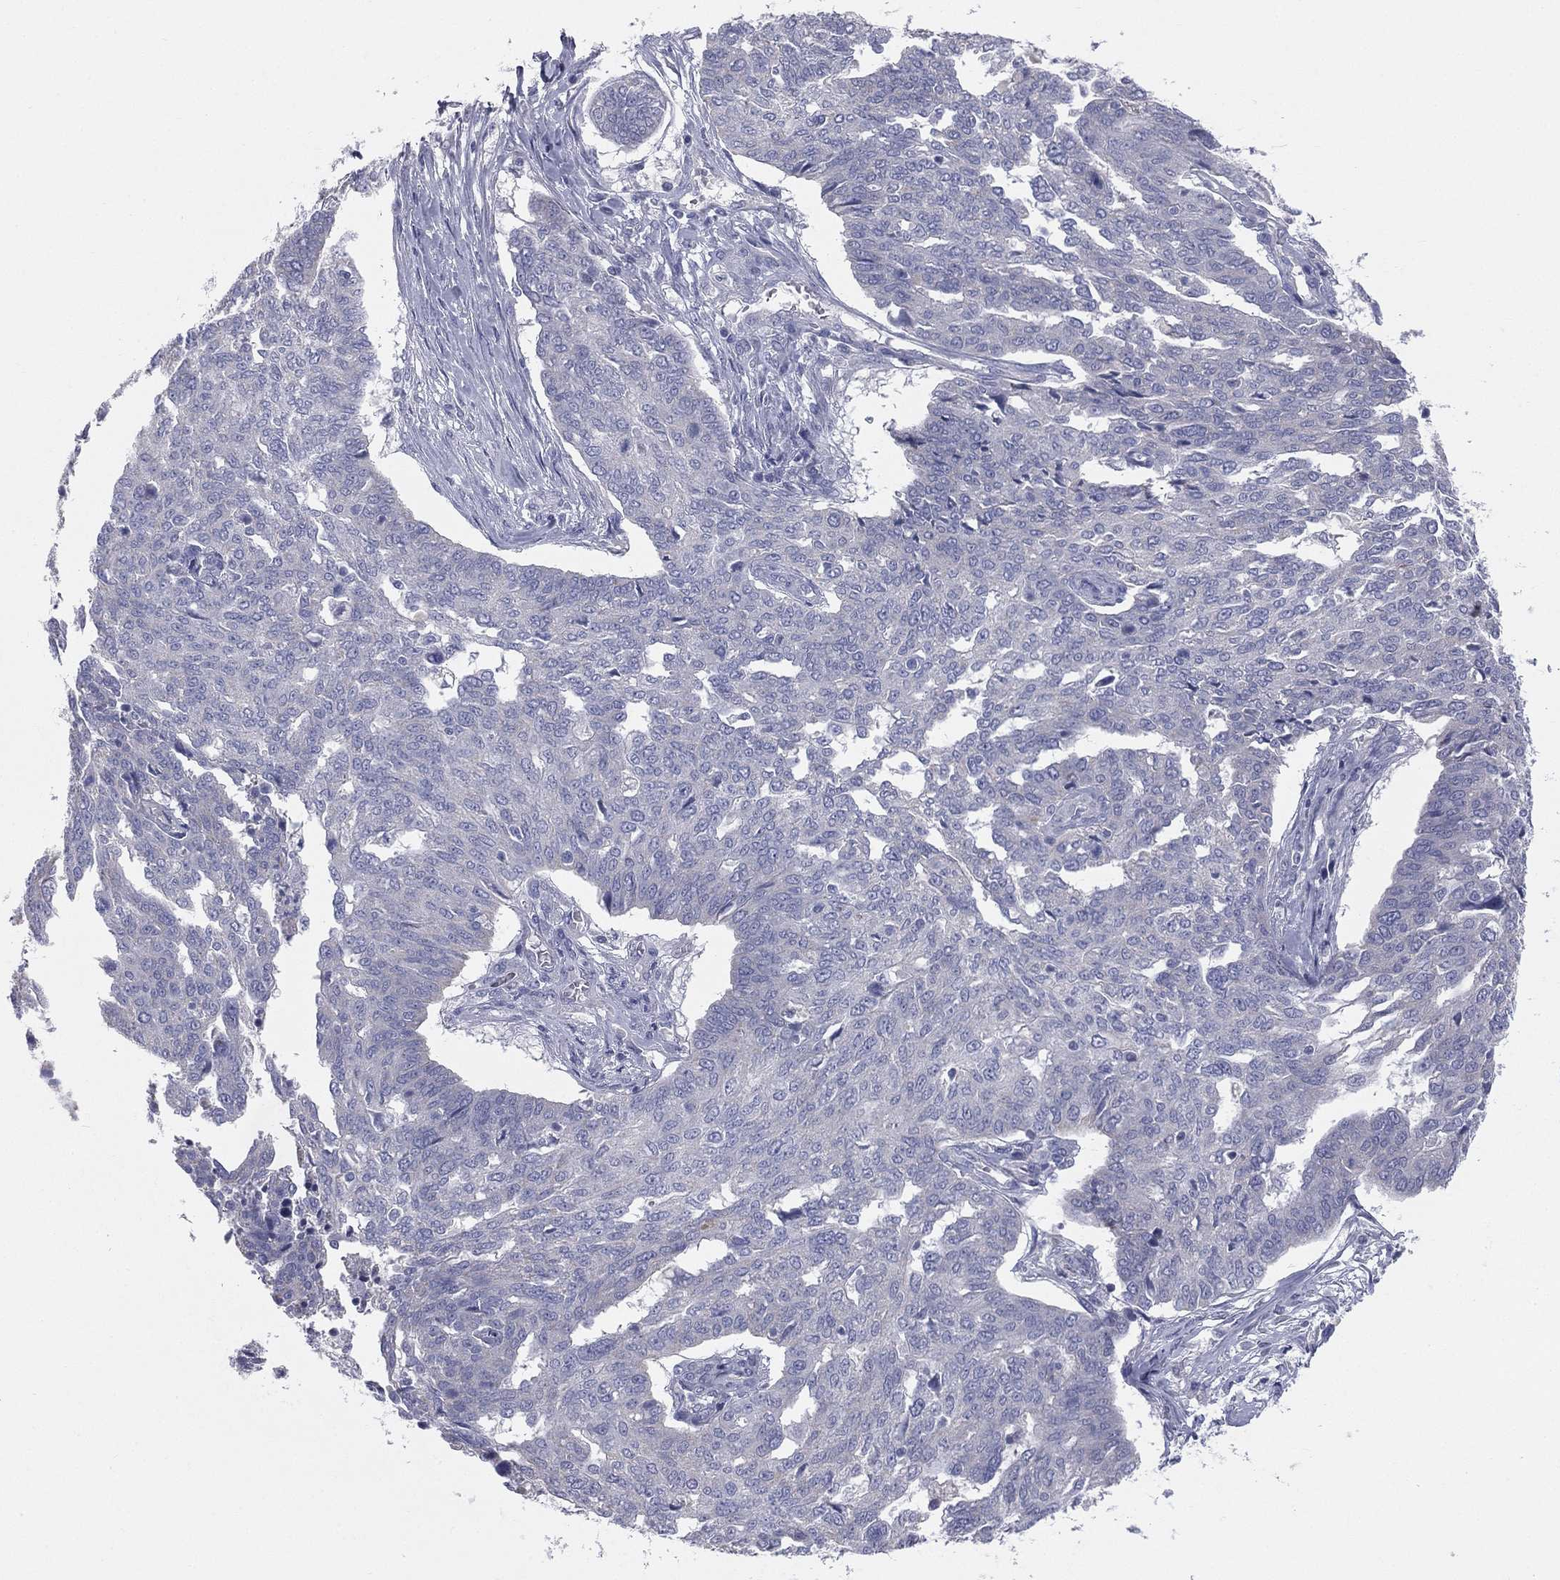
{"staining": {"intensity": "negative", "quantity": "none", "location": "none"}, "tissue": "ovarian cancer", "cell_type": "Tumor cells", "image_type": "cancer", "snomed": [{"axis": "morphology", "description": "Cystadenocarcinoma, serous, NOS"}, {"axis": "topography", "description": "Ovary"}], "caption": "Ovarian serous cystadenocarcinoma was stained to show a protein in brown. There is no significant positivity in tumor cells.", "gene": "STK31", "patient": {"sex": "female", "age": 67}}